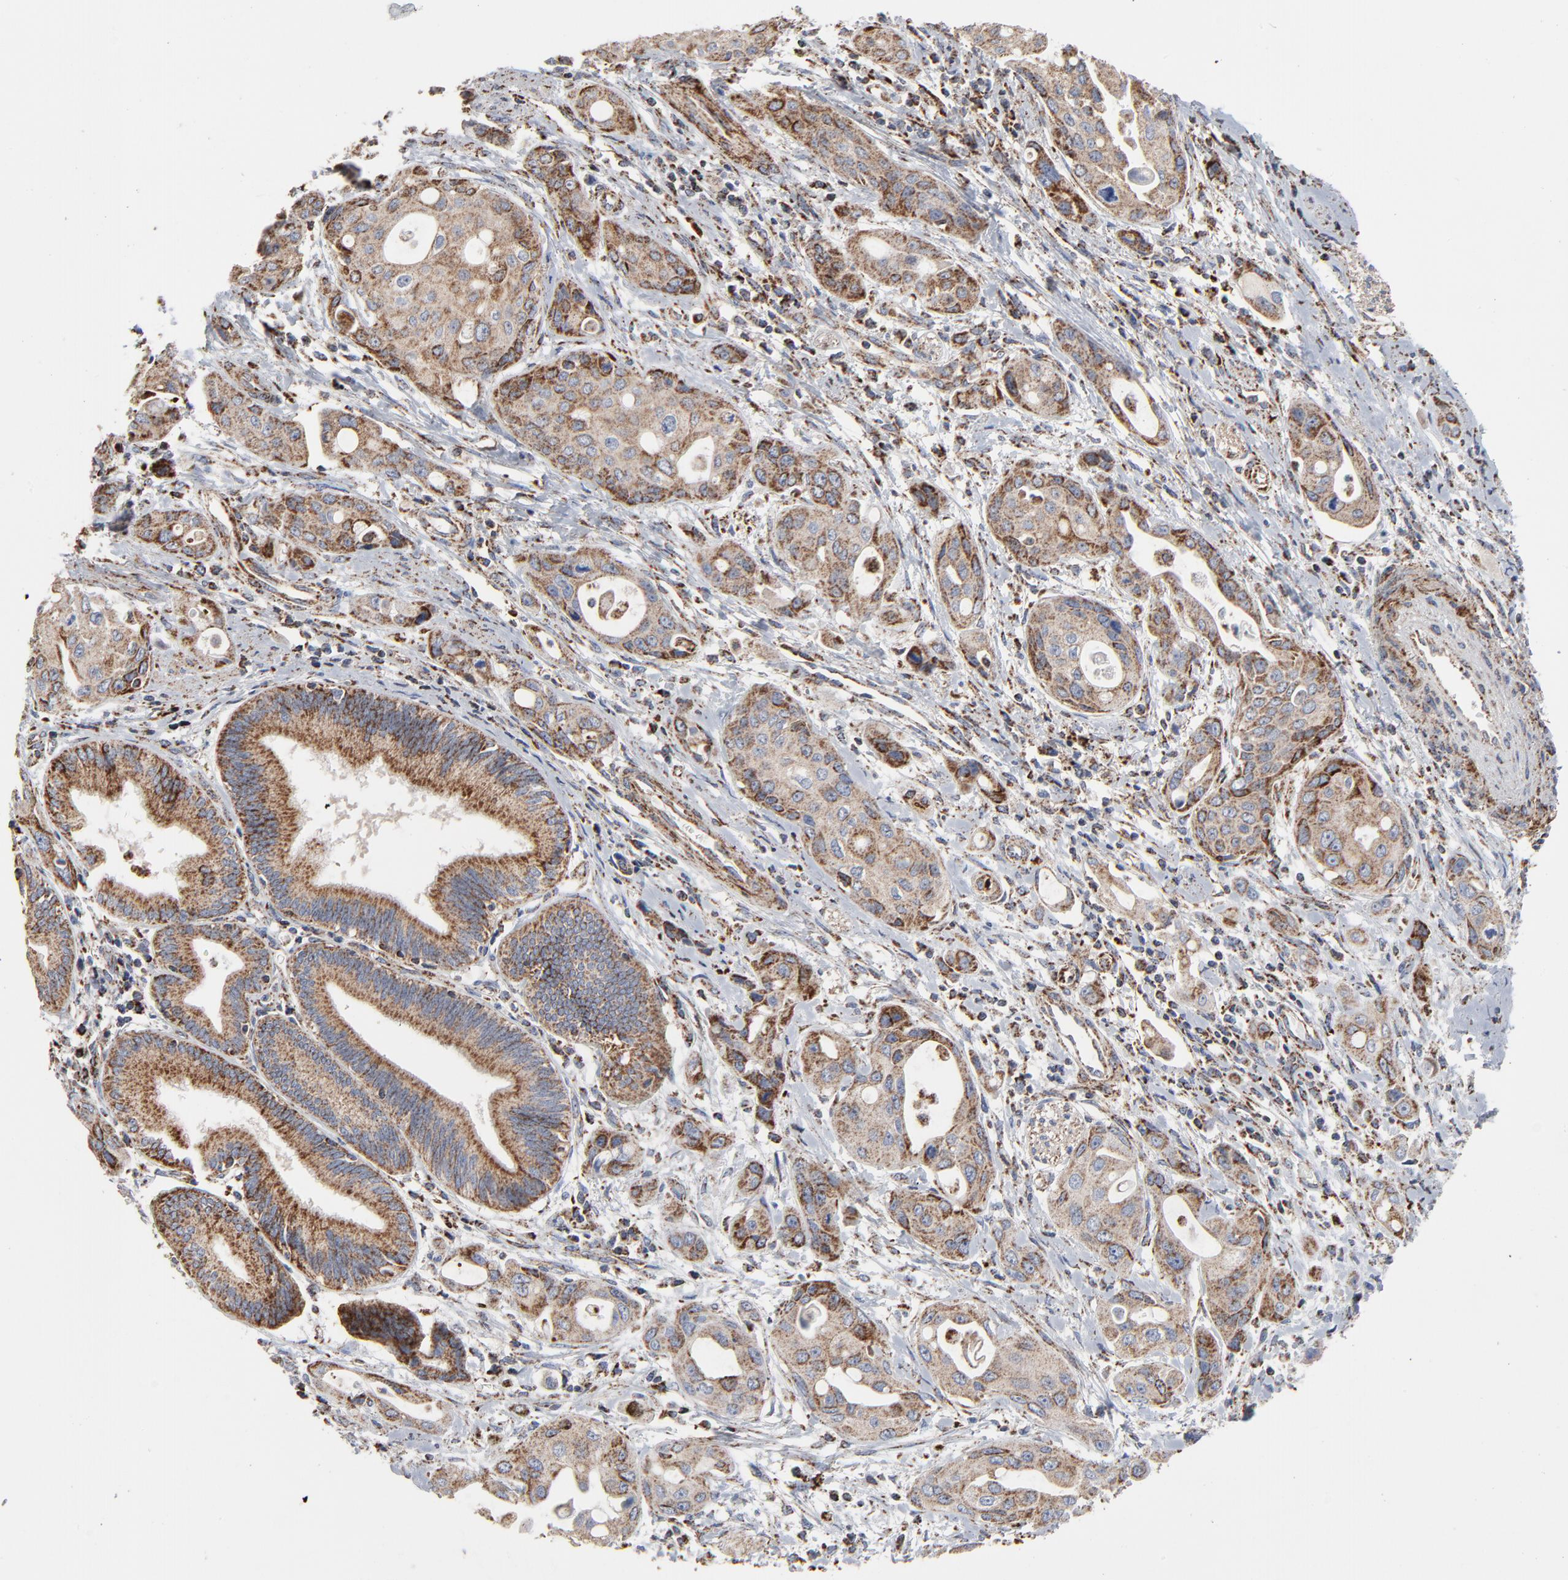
{"staining": {"intensity": "moderate", "quantity": ">75%", "location": "cytoplasmic/membranous"}, "tissue": "pancreatic cancer", "cell_type": "Tumor cells", "image_type": "cancer", "snomed": [{"axis": "morphology", "description": "Adenocarcinoma, NOS"}, {"axis": "topography", "description": "Pancreas"}], "caption": "A brown stain highlights moderate cytoplasmic/membranous expression of a protein in pancreatic cancer (adenocarcinoma) tumor cells. The staining was performed using DAB to visualize the protein expression in brown, while the nuclei were stained in blue with hematoxylin (Magnification: 20x).", "gene": "UQCRC1", "patient": {"sex": "female", "age": 60}}